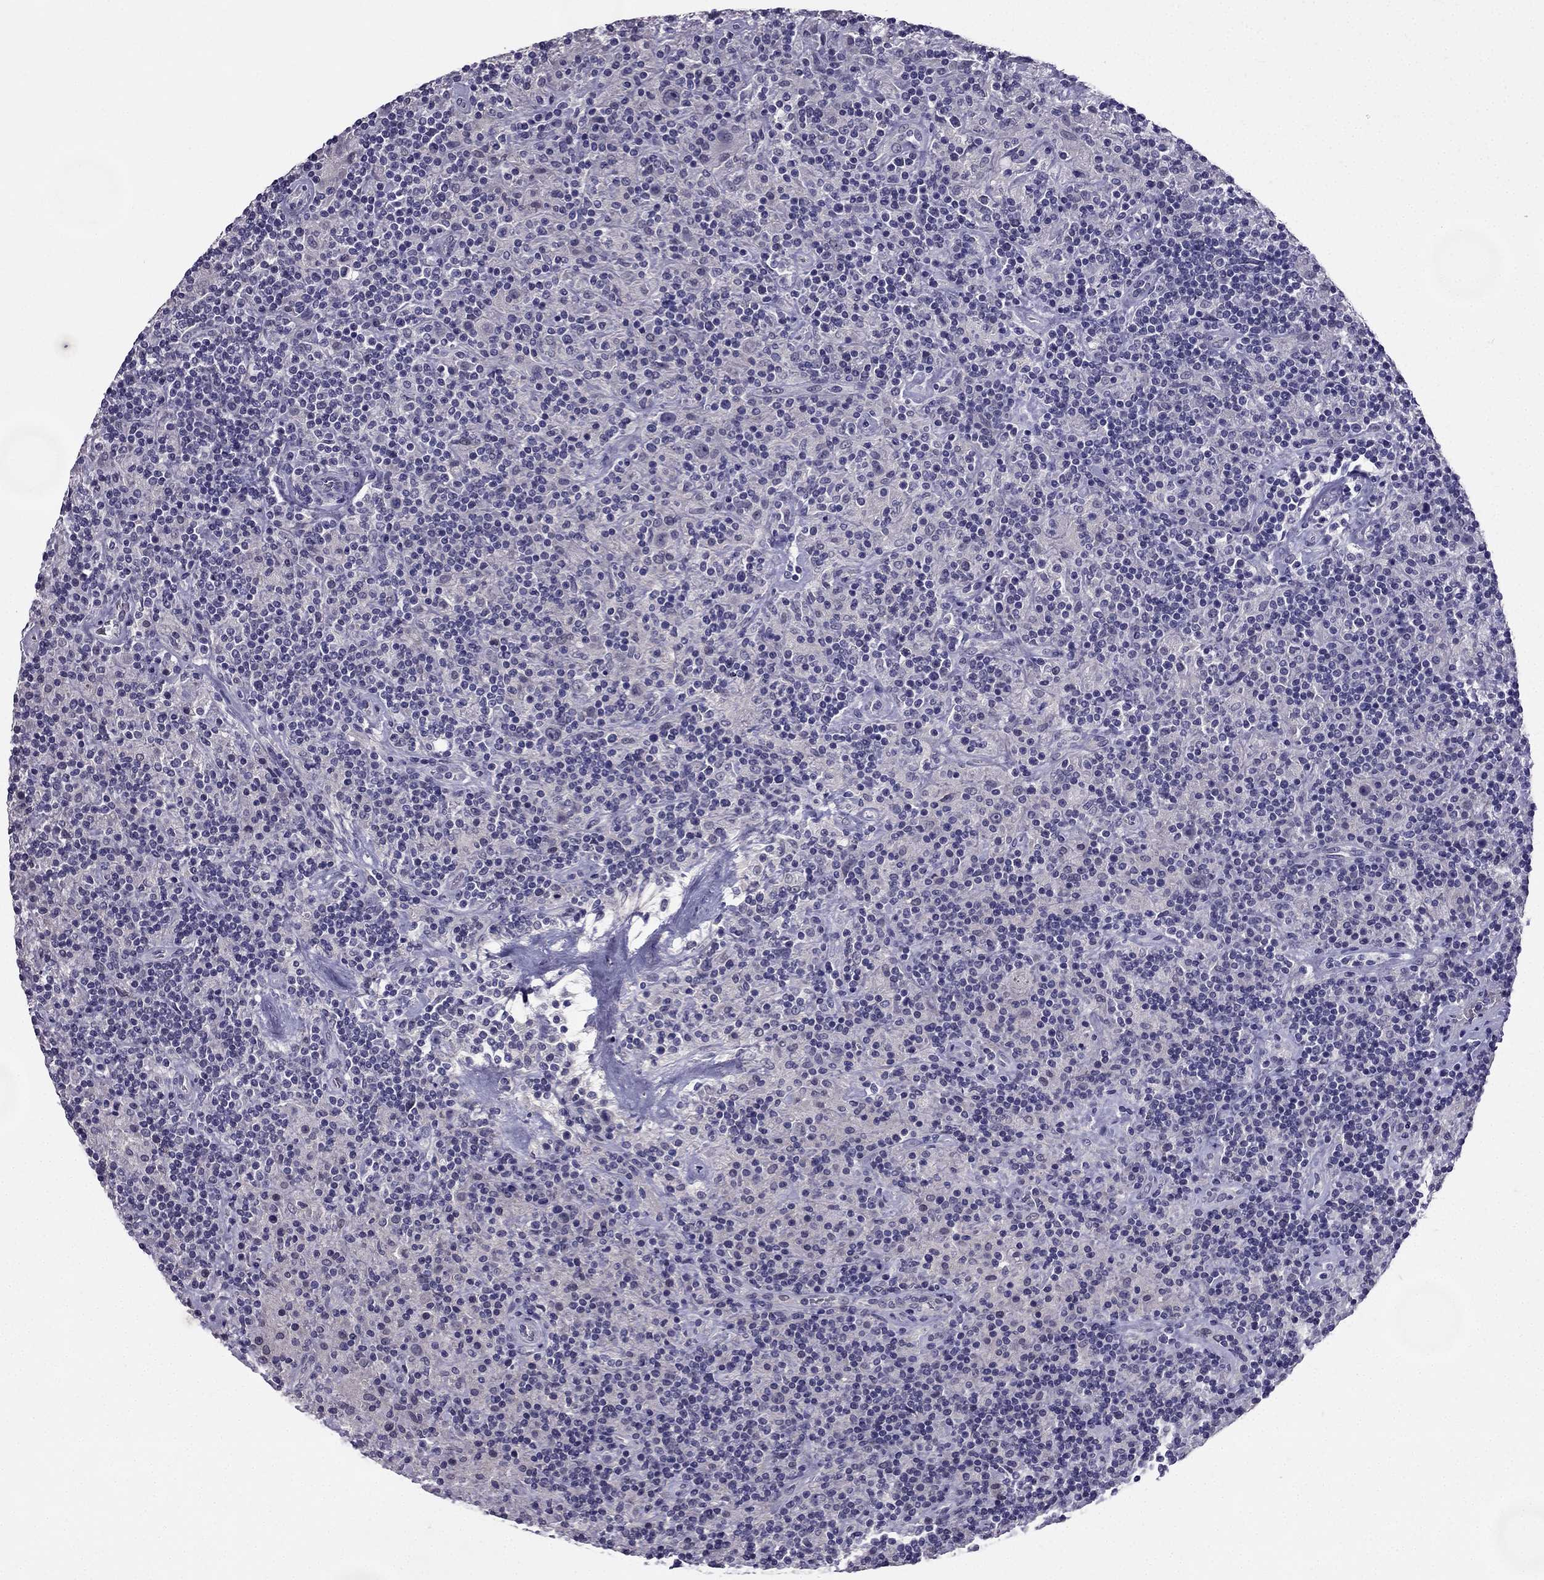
{"staining": {"intensity": "negative", "quantity": "none", "location": "none"}, "tissue": "lymphoma", "cell_type": "Tumor cells", "image_type": "cancer", "snomed": [{"axis": "morphology", "description": "Hodgkin's disease, NOS"}, {"axis": "topography", "description": "Lymph node"}], "caption": "IHC histopathology image of neoplastic tissue: Hodgkin's disease stained with DAB shows no significant protein staining in tumor cells.", "gene": "DUSP15", "patient": {"sex": "male", "age": 70}}